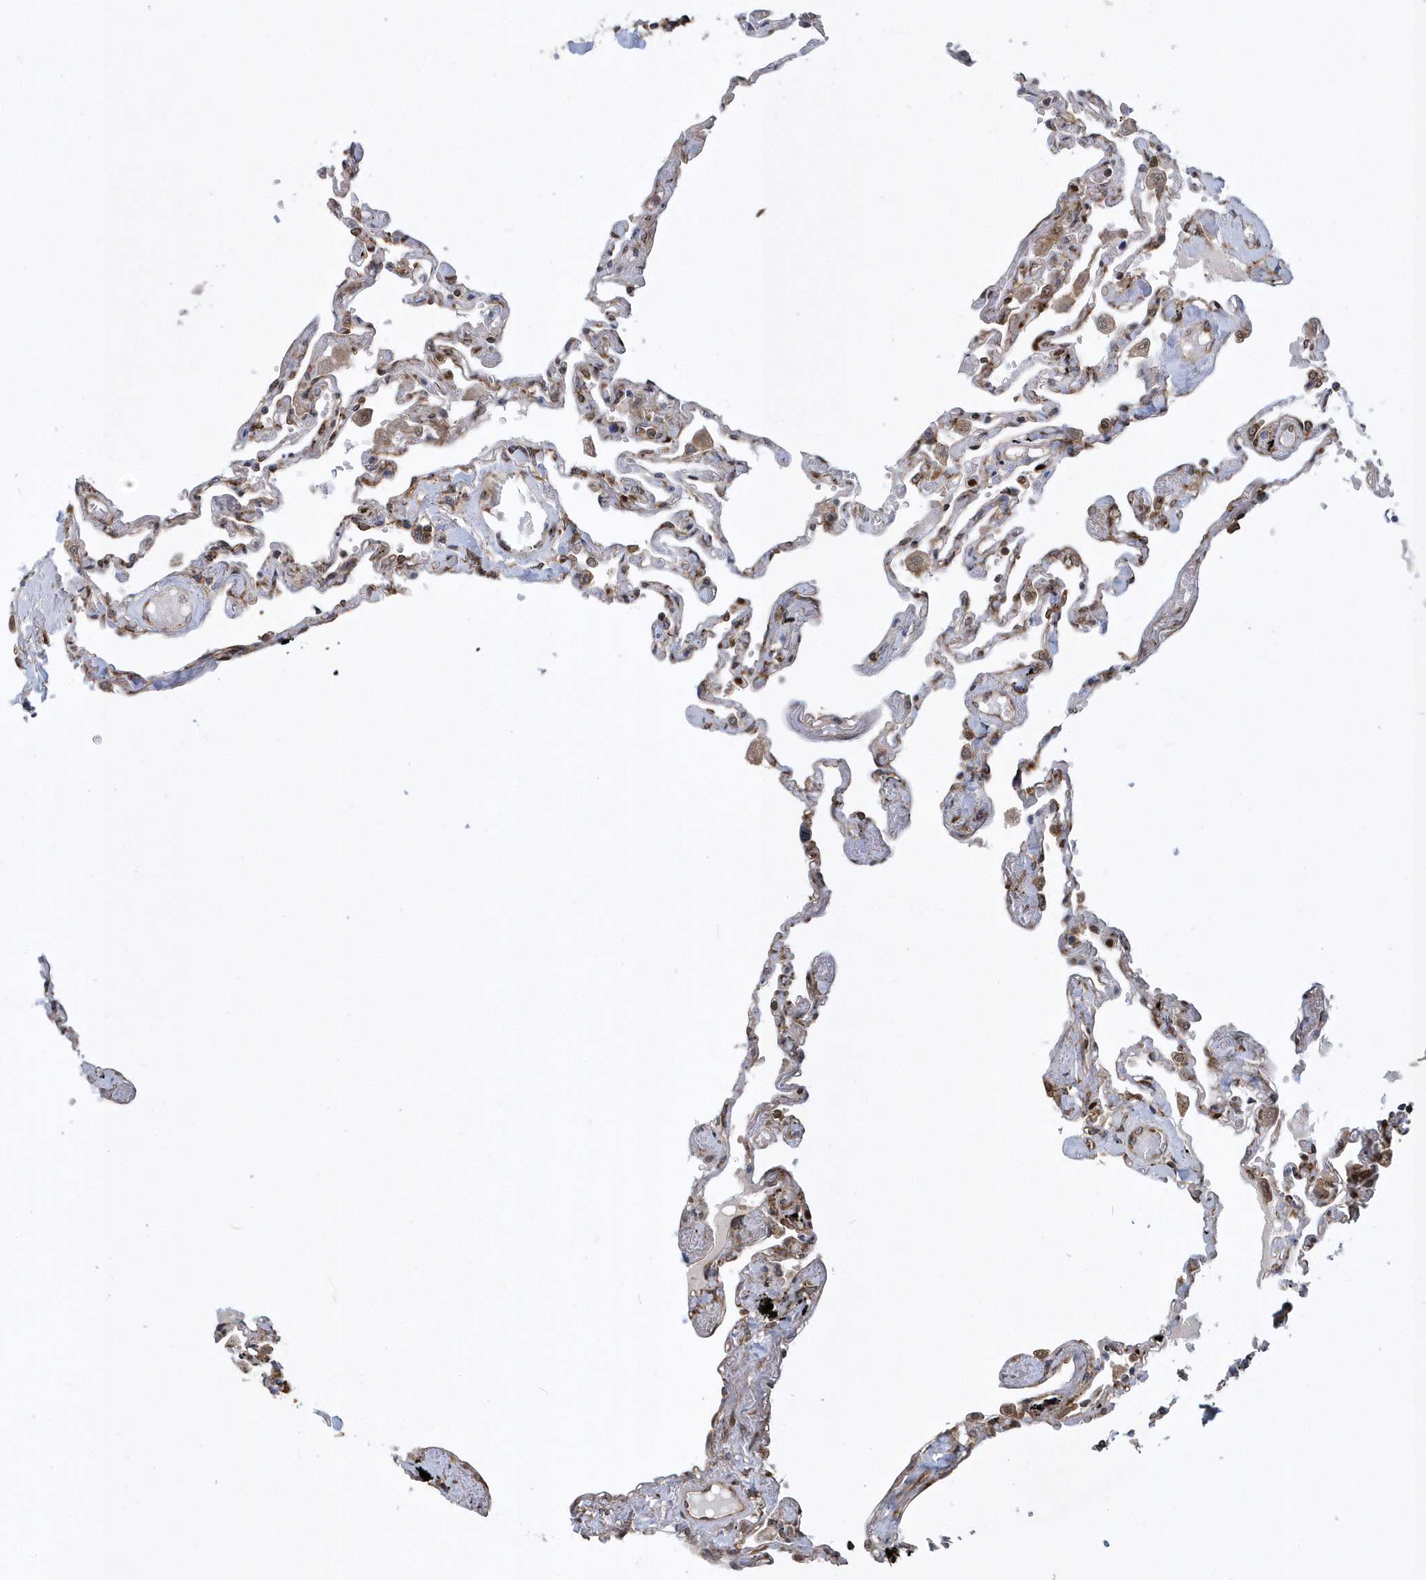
{"staining": {"intensity": "moderate", "quantity": "25%-75%", "location": "cytoplasmic/membranous"}, "tissue": "lung", "cell_type": "Alveolar cells", "image_type": "normal", "snomed": [{"axis": "morphology", "description": "Normal tissue, NOS"}, {"axis": "topography", "description": "Lung"}], "caption": "Protein expression by immunohistochemistry (IHC) shows moderate cytoplasmic/membranous positivity in approximately 25%-75% of alveolar cells in unremarkable lung.", "gene": "PHF1", "patient": {"sex": "female", "age": 67}}